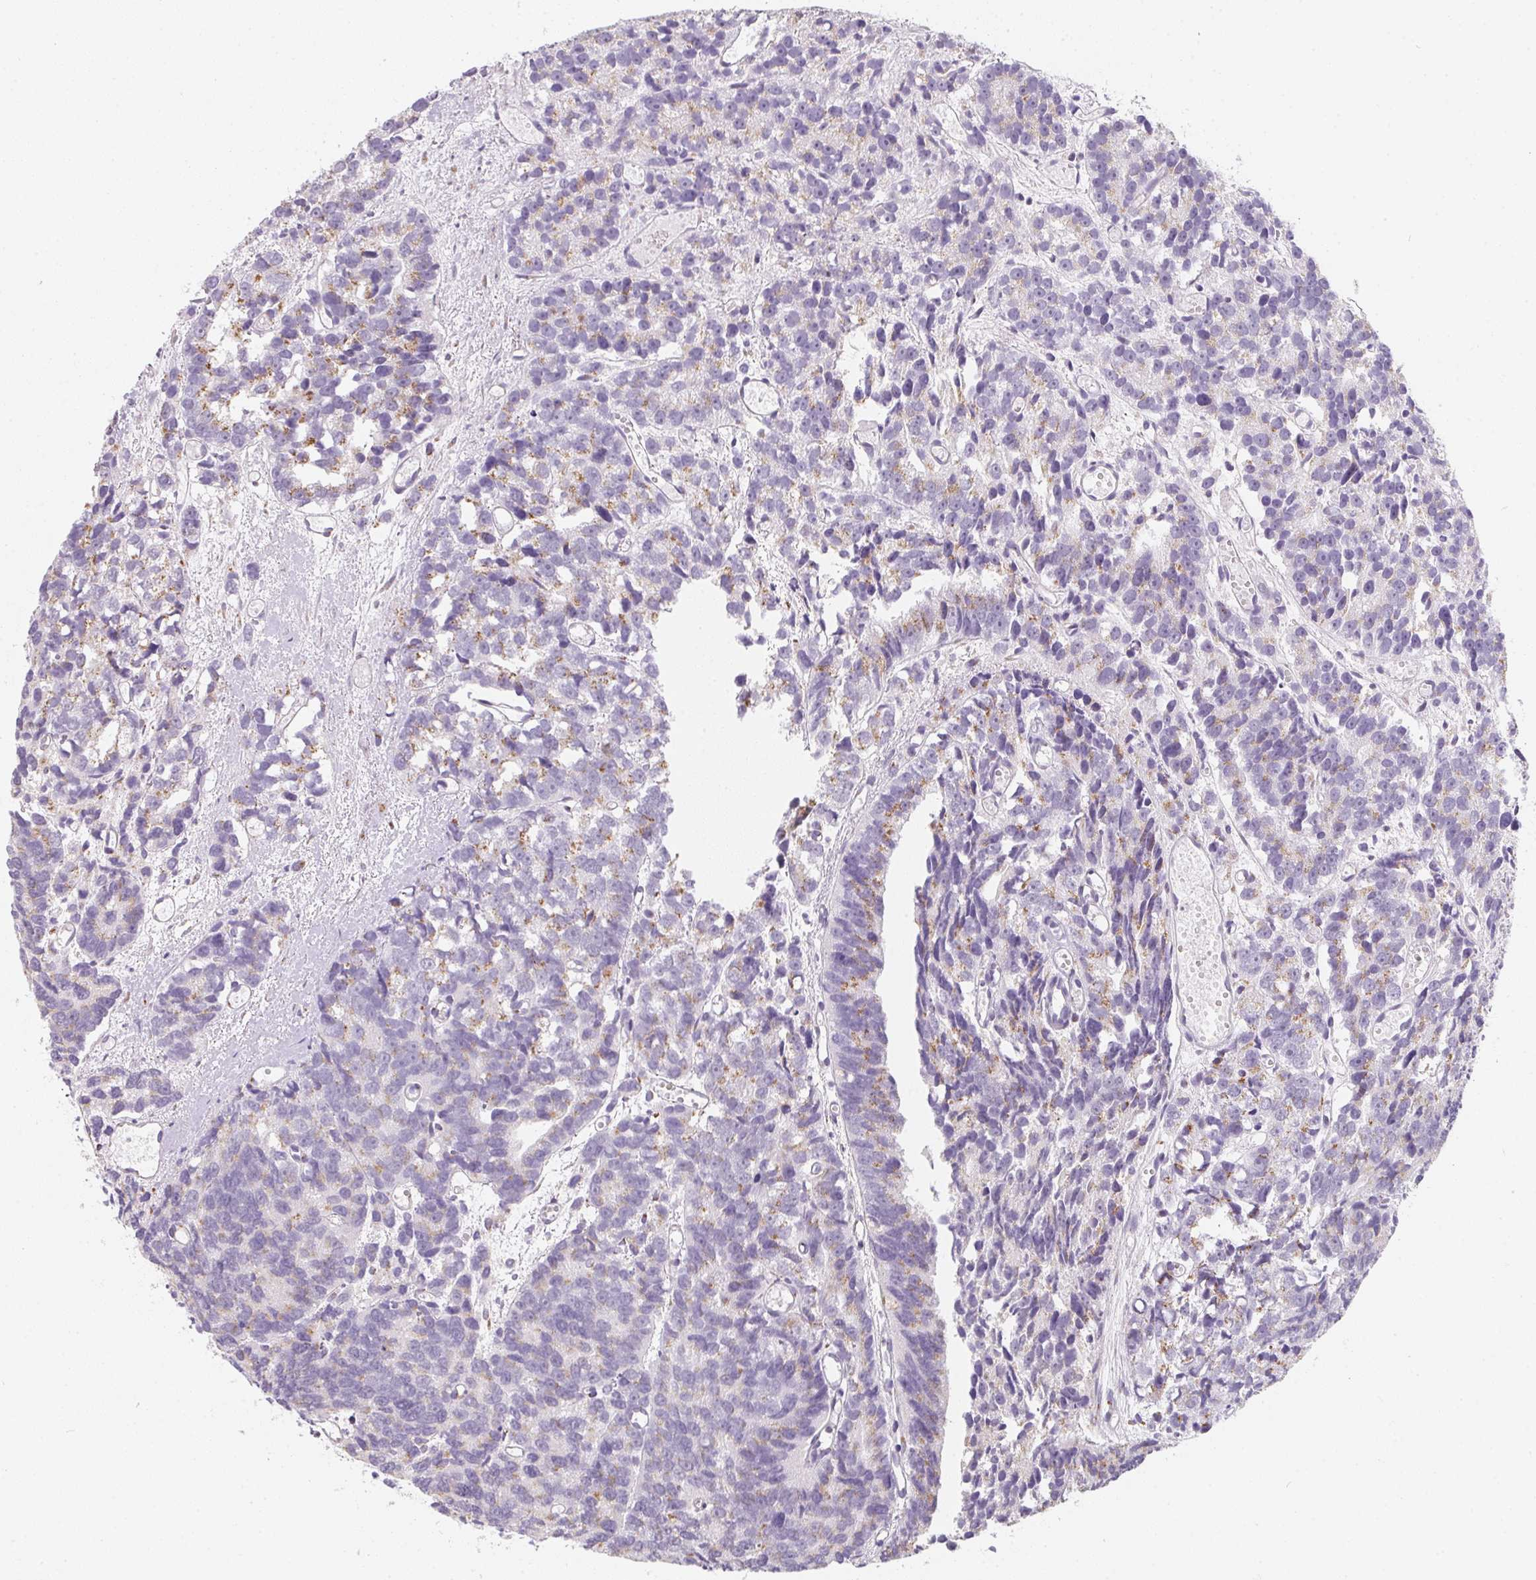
{"staining": {"intensity": "moderate", "quantity": "<25%", "location": "cytoplasmic/membranous"}, "tissue": "prostate cancer", "cell_type": "Tumor cells", "image_type": "cancer", "snomed": [{"axis": "morphology", "description": "Adenocarcinoma, High grade"}, {"axis": "topography", "description": "Prostate"}], "caption": "The micrograph demonstrates immunohistochemical staining of high-grade adenocarcinoma (prostate). There is moderate cytoplasmic/membranous staining is identified in about <25% of tumor cells. (Brightfield microscopy of DAB IHC at high magnification).", "gene": "MAP1A", "patient": {"sex": "male", "age": 77}}